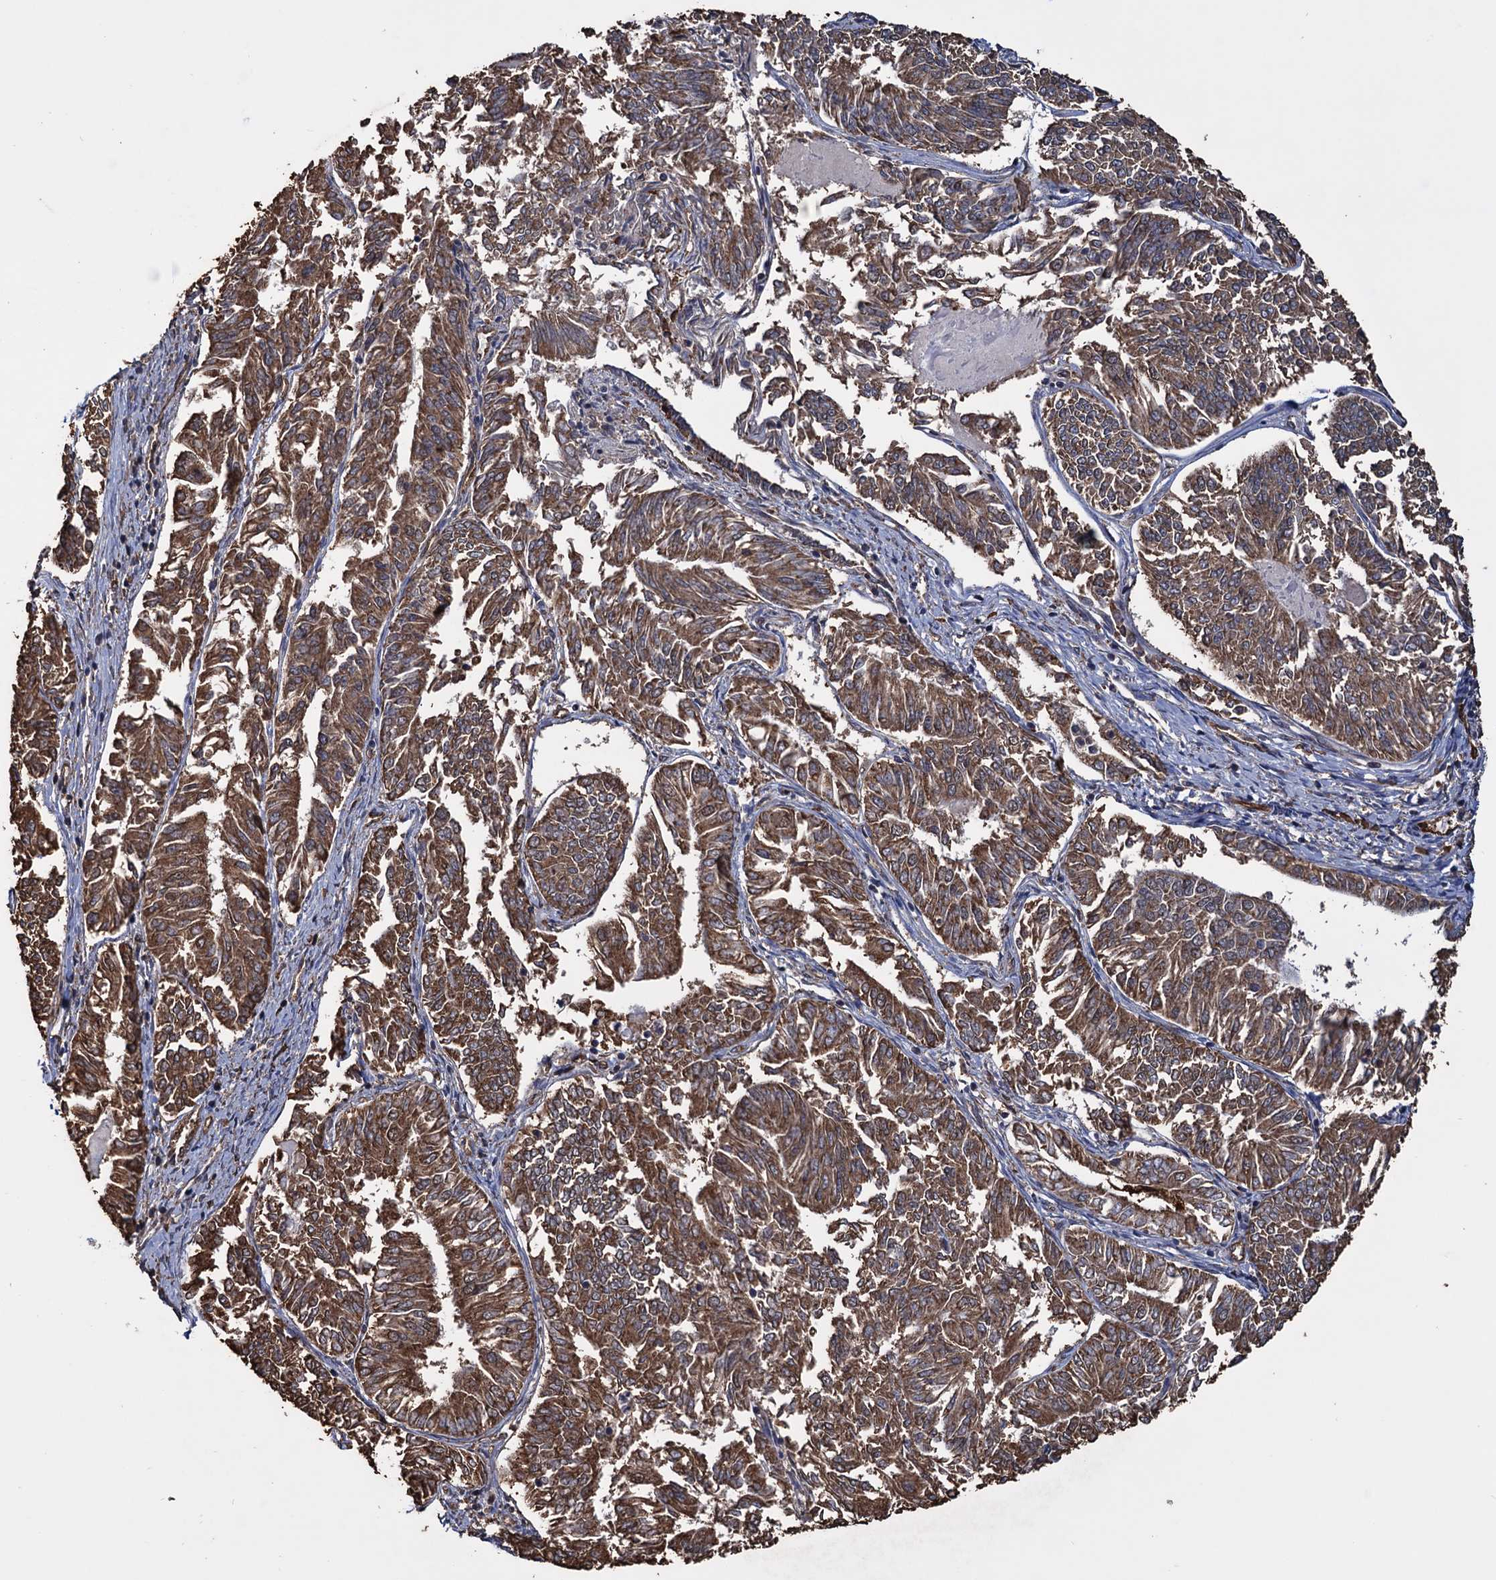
{"staining": {"intensity": "moderate", "quantity": ">75%", "location": "cytoplasmic/membranous"}, "tissue": "endometrial cancer", "cell_type": "Tumor cells", "image_type": "cancer", "snomed": [{"axis": "morphology", "description": "Adenocarcinoma, NOS"}, {"axis": "topography", "description": "Endometrium"}], "caption": "Tumor cells show medium levels of moderate cytoplasmic/membranous expression in approximately >75% of cells in human adenocarcinoma (endometrial).", "gene": "TBC1D12", "patient": {"sex": "female", "age": 58}}